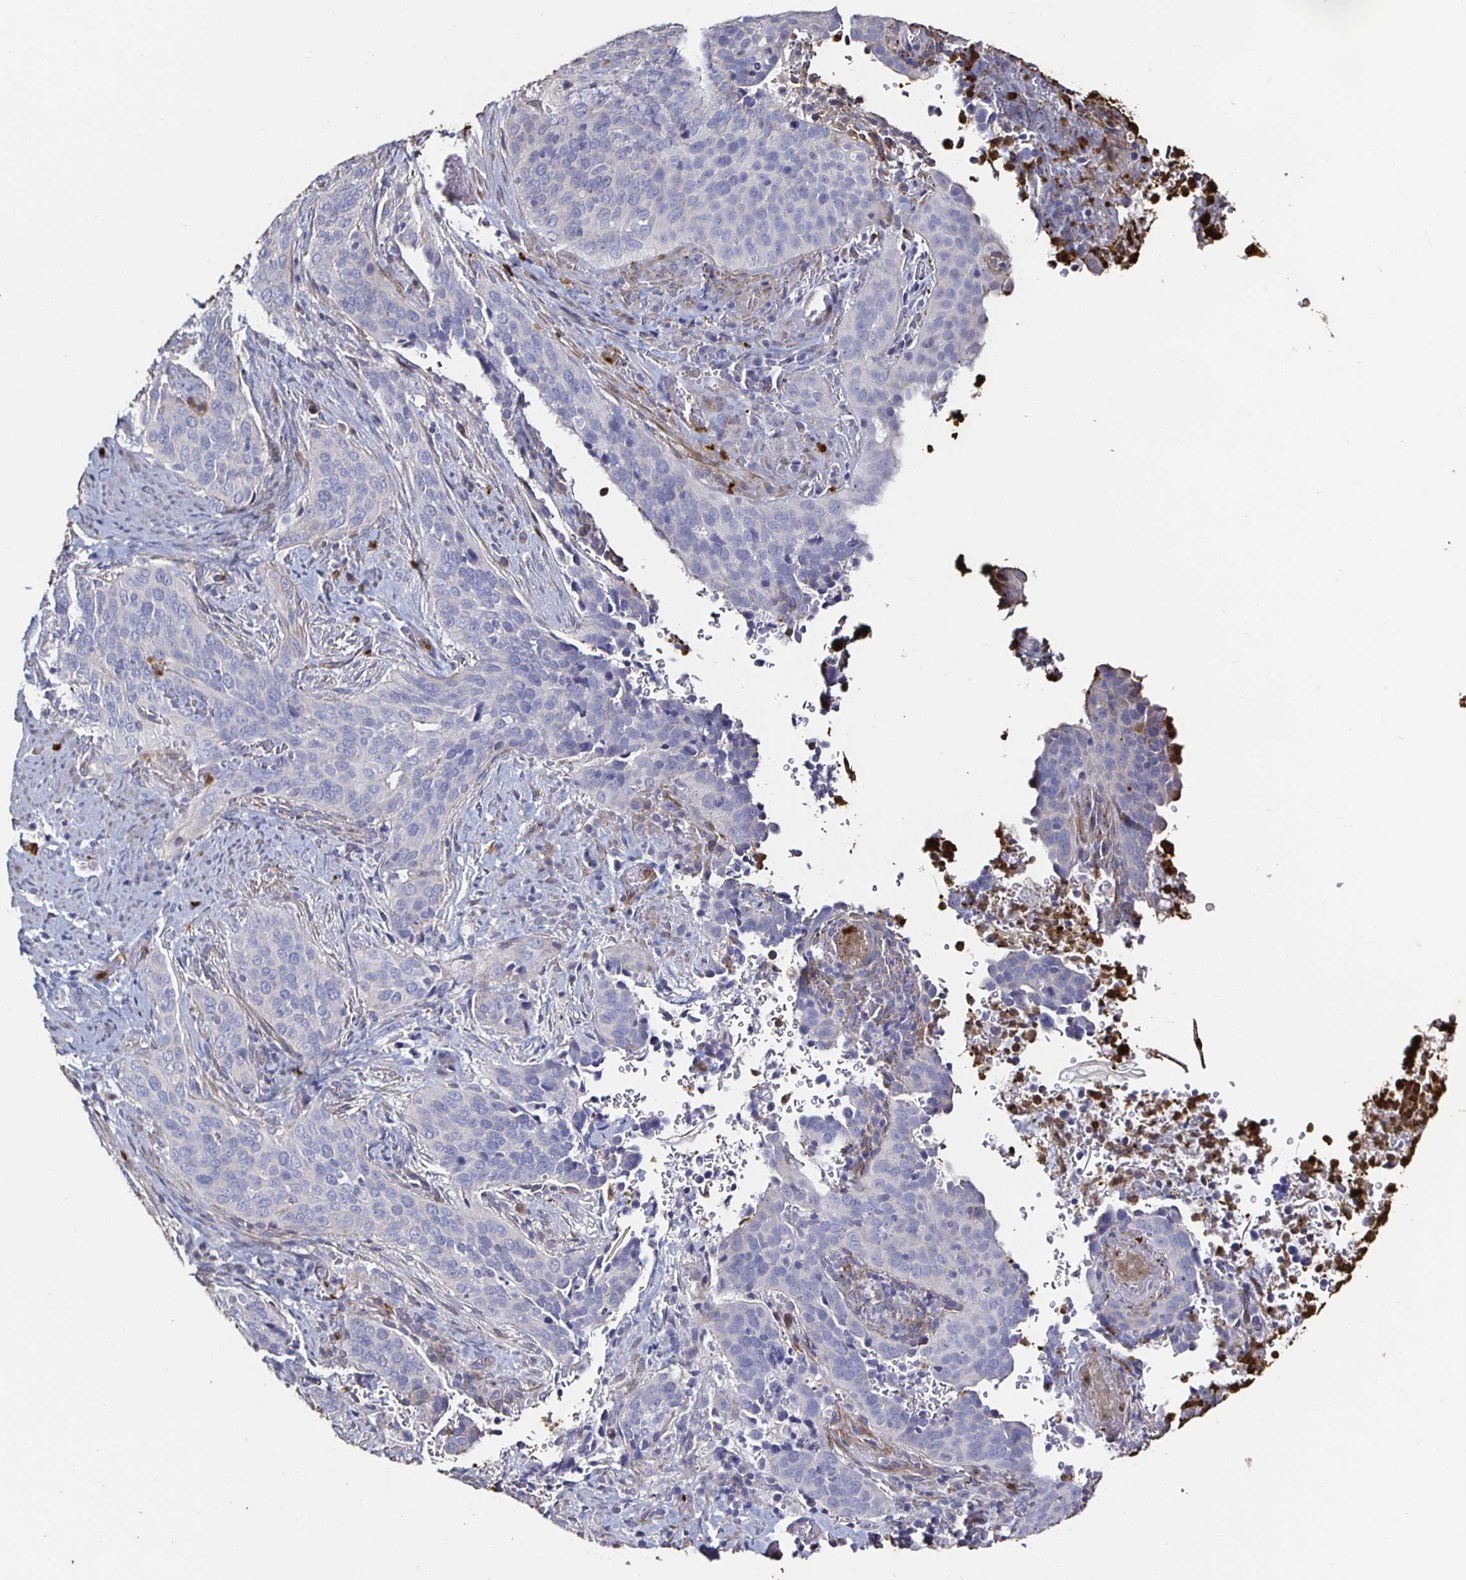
{"staining": {"intensity": "negative", "quantity": "none", "location": "none"}, "tissue": "cervical cancer", "cell_type": "Tumor cells", "image_type": "cancer", "snomed": [{"axis": "morphology", "description": "Squamous cell carcinoma, NOS"}, {"axis": "topography", "description": "Cervix"}], "caption": "The immunohistochemistry (IHC) photomicrograph has no significant expression in tumor cells of cervical cancer (squamous cell carcinoma) tissue.", "gene": "TLR4", "patient": {"sex": "female", "age": 38}}